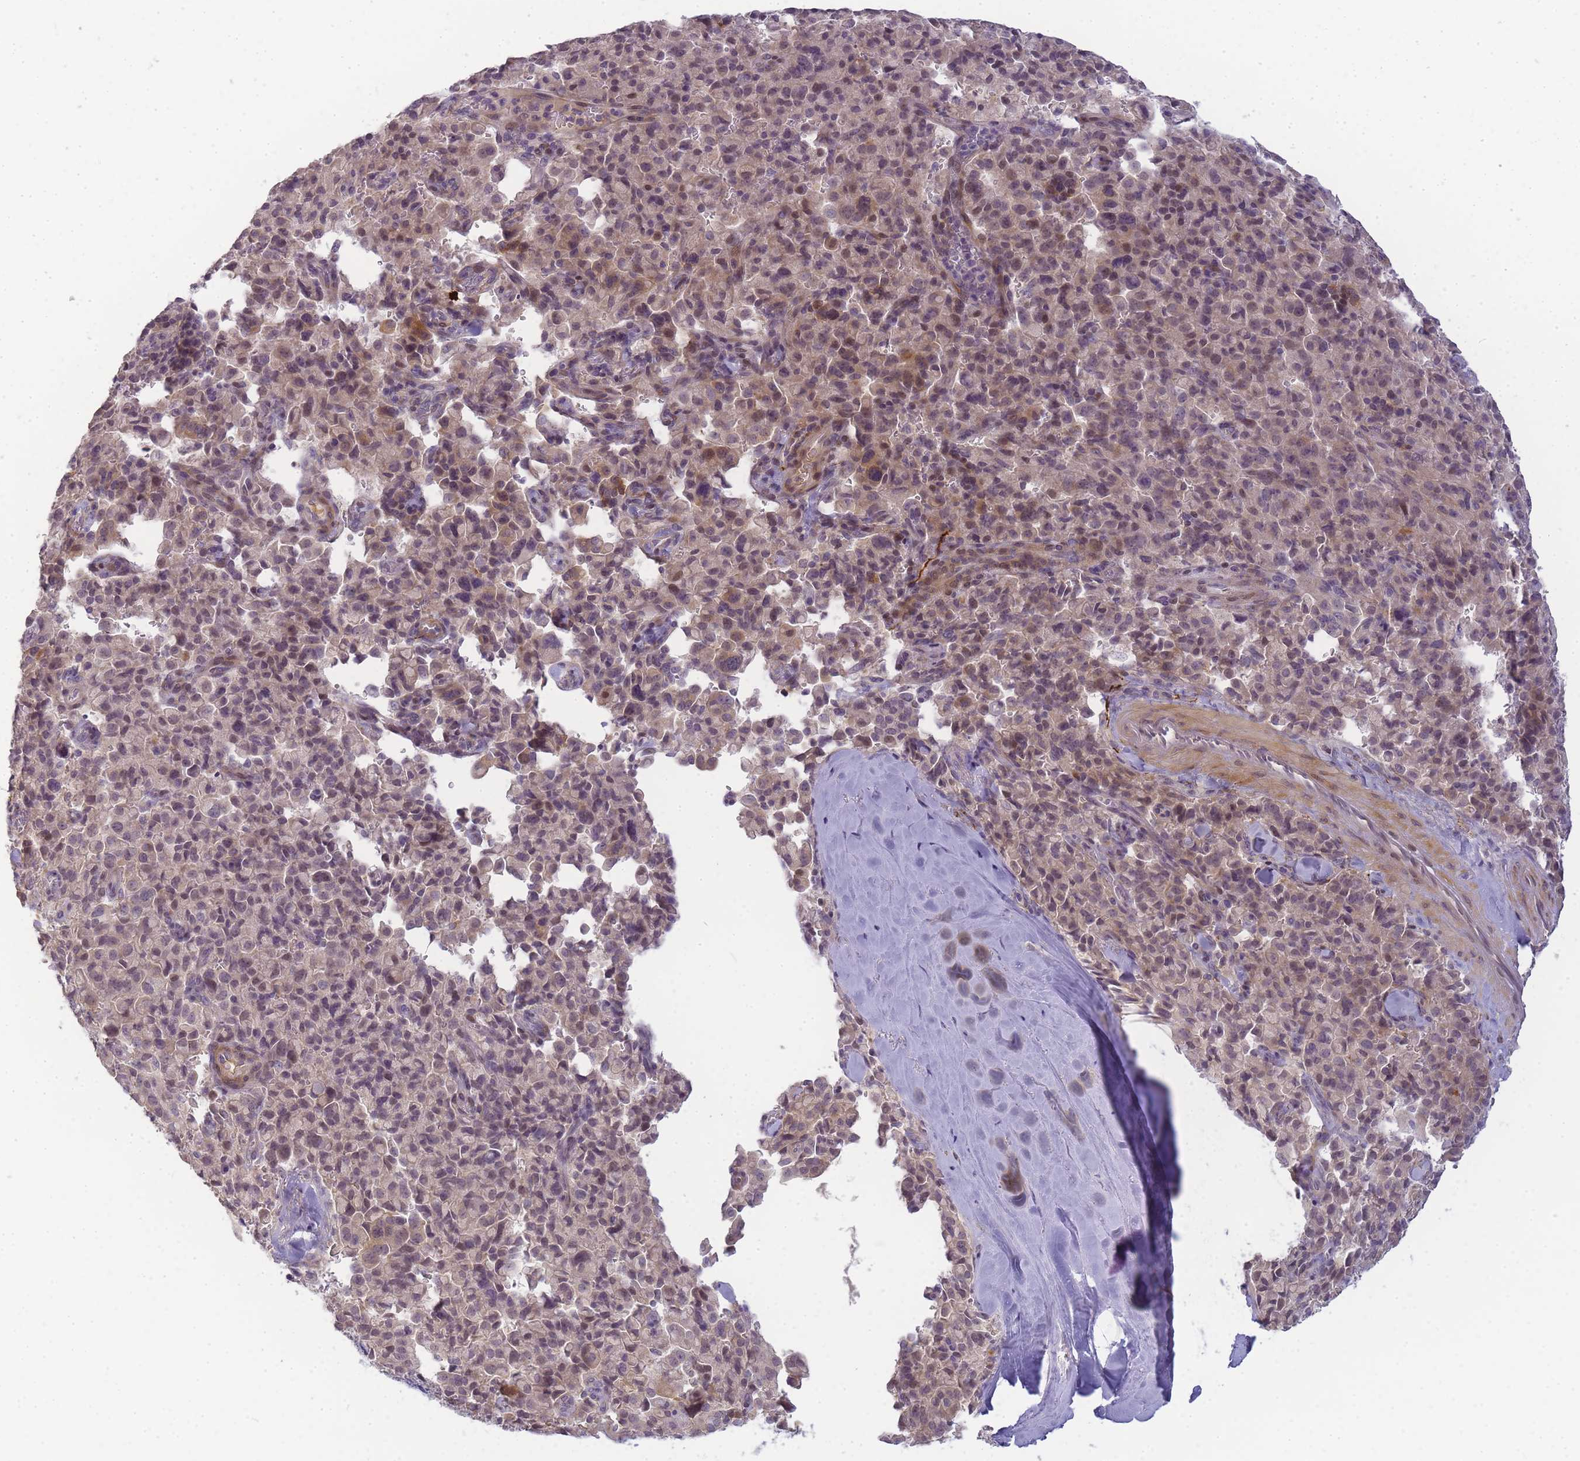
{"staining": {"intensity": "weak", "quantity": "<25%", "location": "nuclear"}, "tissue": "pancreatic cancer", "cell_type": "Tumor cells", "image_type": "cancer", "snomed": [{"axis": "morphology", "description": "Adenocarcinoma, NOS"}, {"axis": "topography", "description": "Pancreas"}], "caption": "Immunohistochemistry (IHC) of pancreatic cancer (adenocarcinoma) displays no staining in tumor cells.", "gene": "RRAD", "patient": {"sex": "male", "age": 65}}